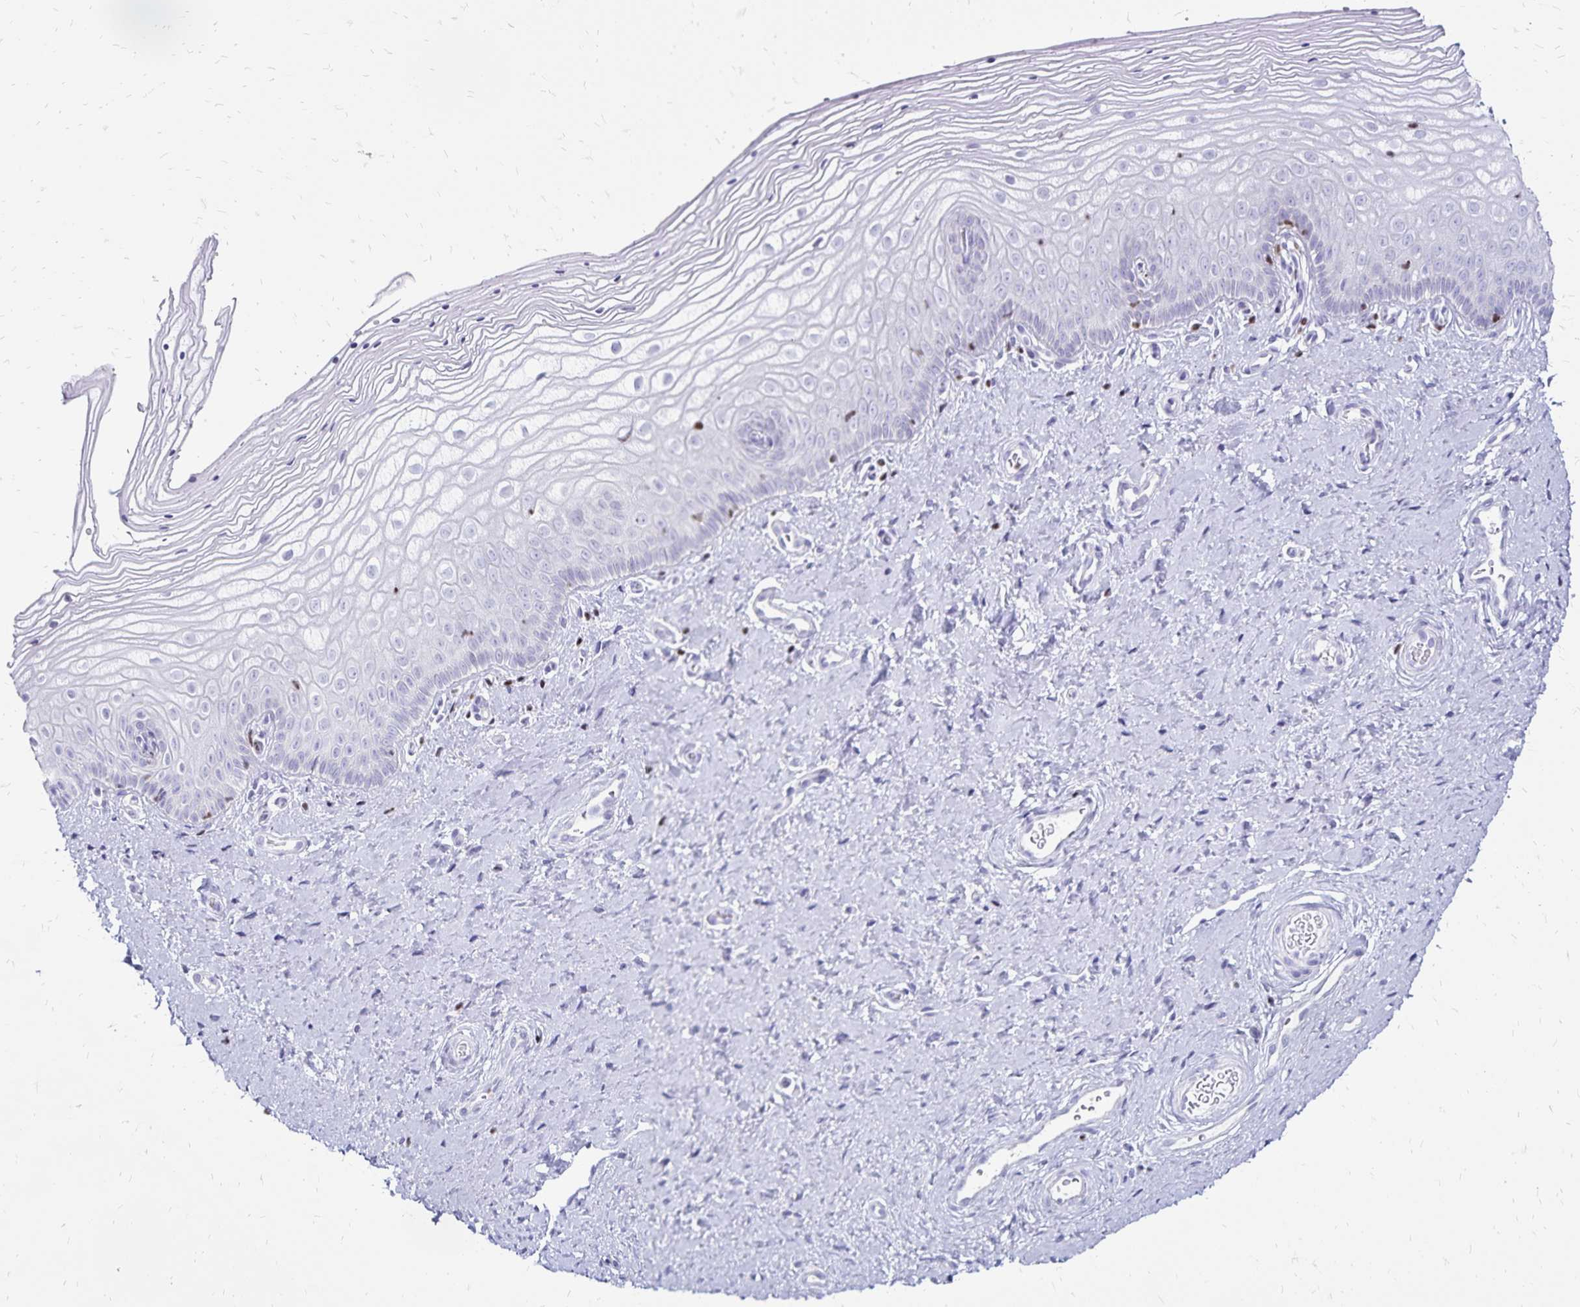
{"staining": {"intensity": "negative", "quantity": "none", "location": "none"}, "tissue": "vagina", "cell_type": "Squamous epithelial cells", "image_type": "normal", "snomed": [{"axis": "morphology", "description": "Normal tissue, NOS"}, {"axis": "topography", "description": "Vagina"}], "caption": "Squamous epithelial cells show no significant staining in unremarkable vagina.", "gene": "IKZF1", "patient": {"sex": "female", "age": 39}}